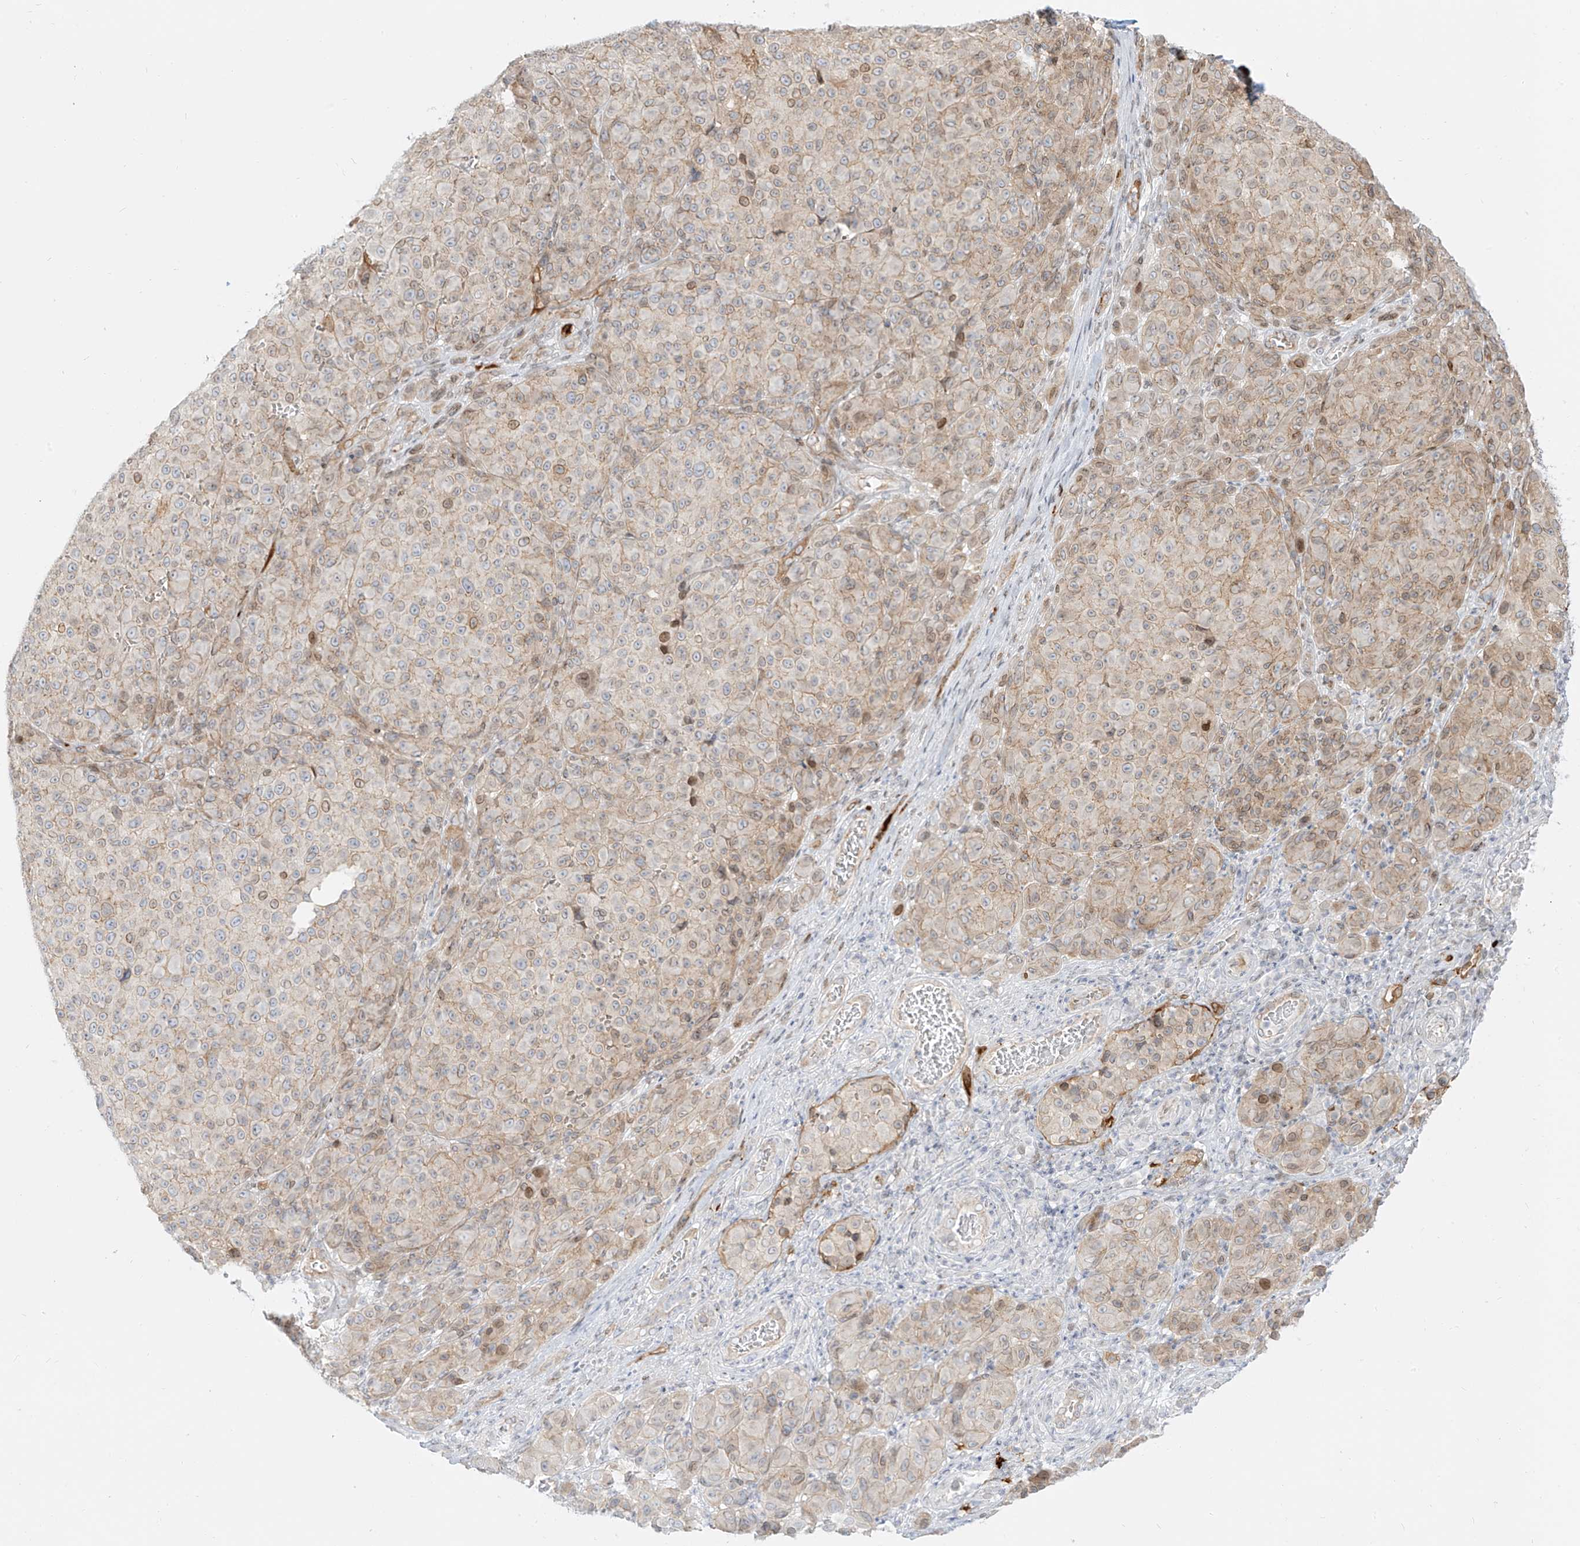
{"staining": {"intensity": "weak", "quantity": "<25%", "location": "cytoplasmic/membranous,nuclear"}, "tissue": "melanoma", "cell_type": "Tumor cells", "image_type": "cancer", "snomed": [{"axis": "morphology", "description": "Malignant melanoma, NOS"}, {"axis": "topography", "description": "Skin"}], "caption": "Immunohistochemical staining of human melanoma displays no significant positivity in tumor cells.", "gene": "NHSL1", "patient": {"sex": "male", "age": 73}}